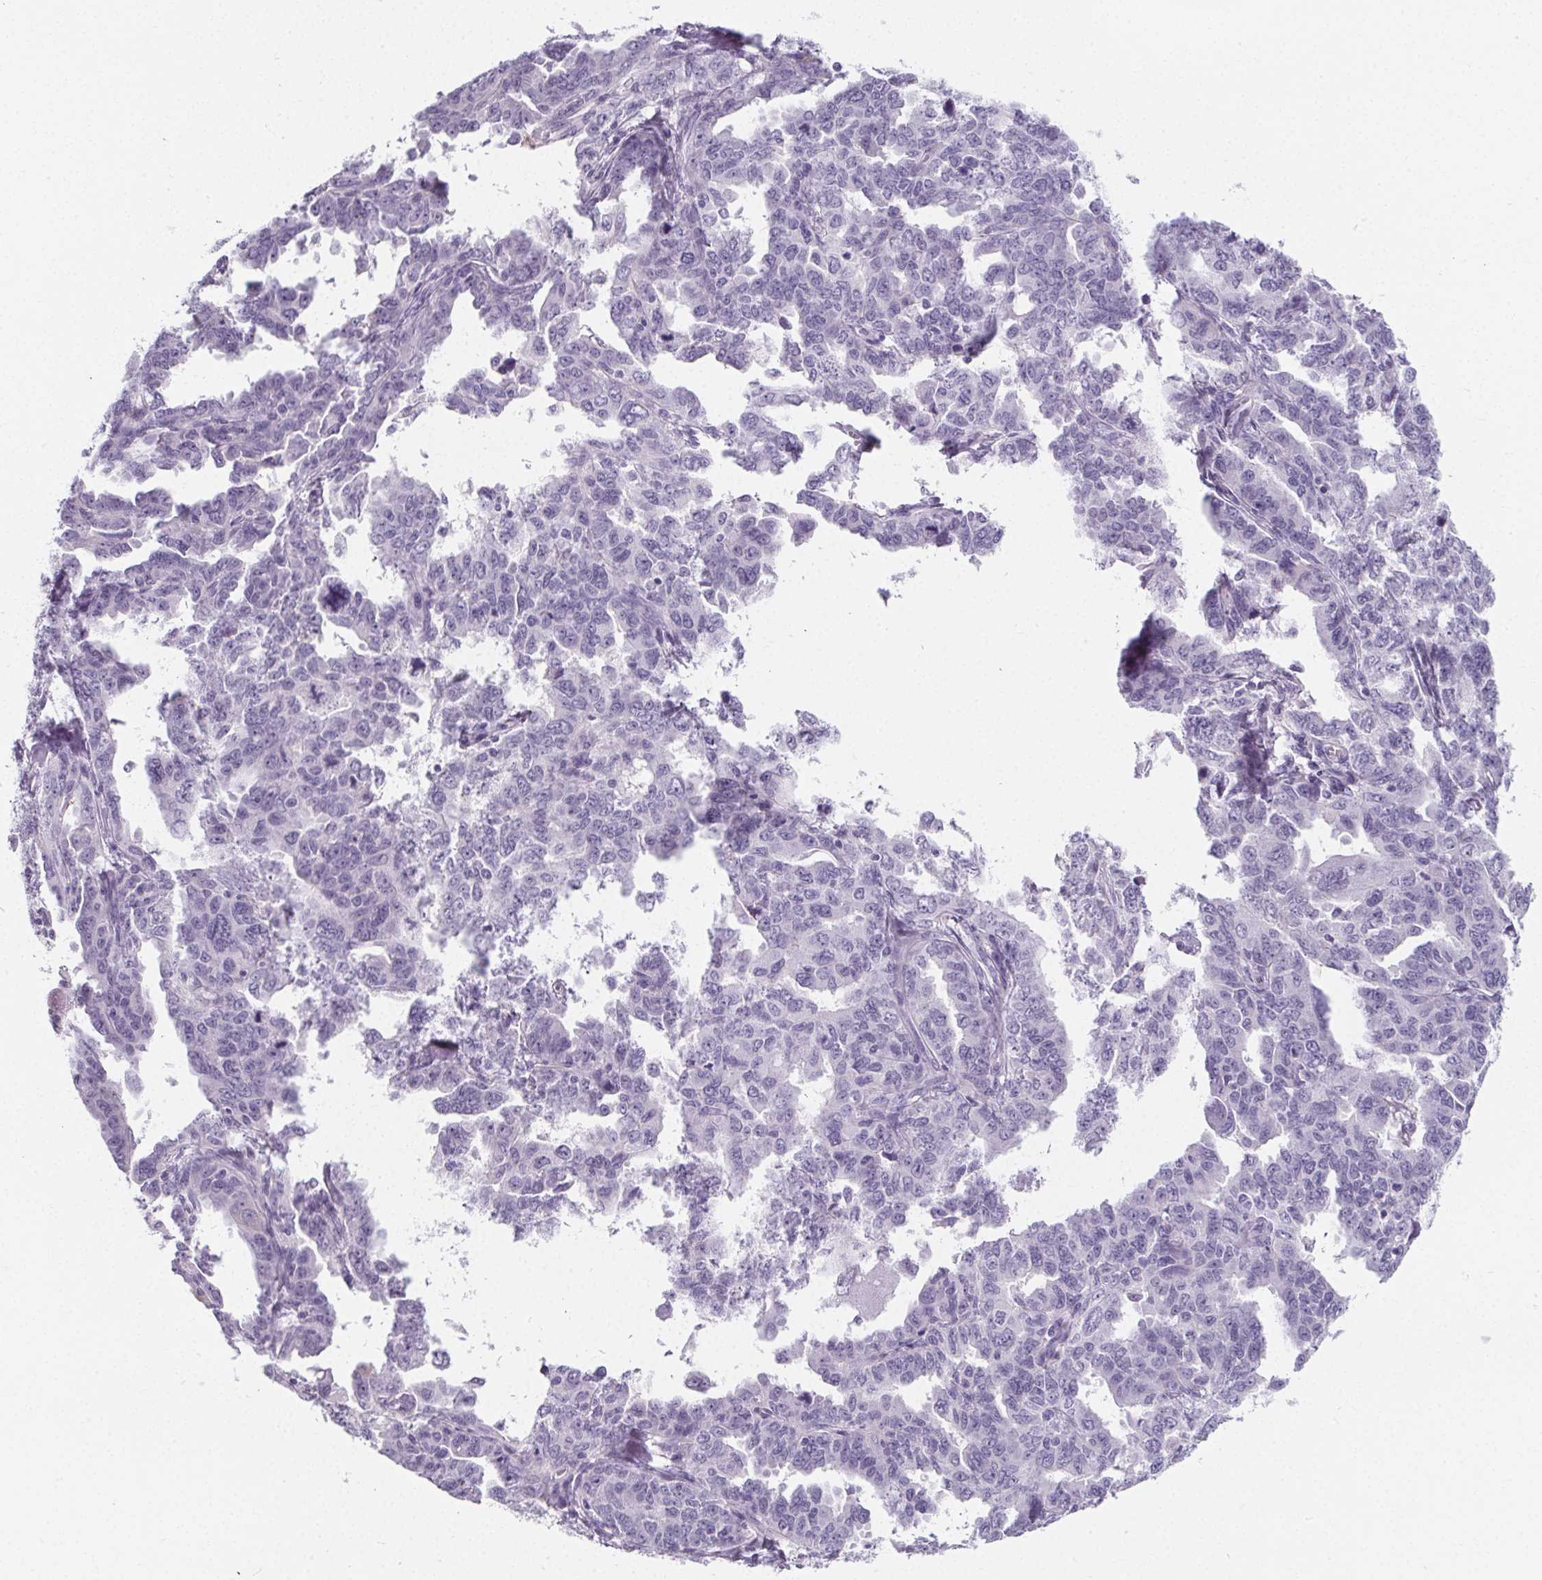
{"staining": {"intensity": "negative", "quantity": "none", "location": "none"}, "tissue": "ovarian cancer", "cell_type": "Tumor cells", "image_type": "cancer", "snomed": [{"axis": "morphology", "description": "Adenocarcinoma, NOS"}, {"axis": "morphology", "description": "Carcinoma, endometroid"}, {"axis": "topography", "description": "Ovary"}], "caption": "DAB immunohistochemical staining of human adenocarcinoma (ovarian) demonstrates no significant expression in tumor cells.", "gene": "ADRB1", "patient": {"sex": "female", "age": 72}}